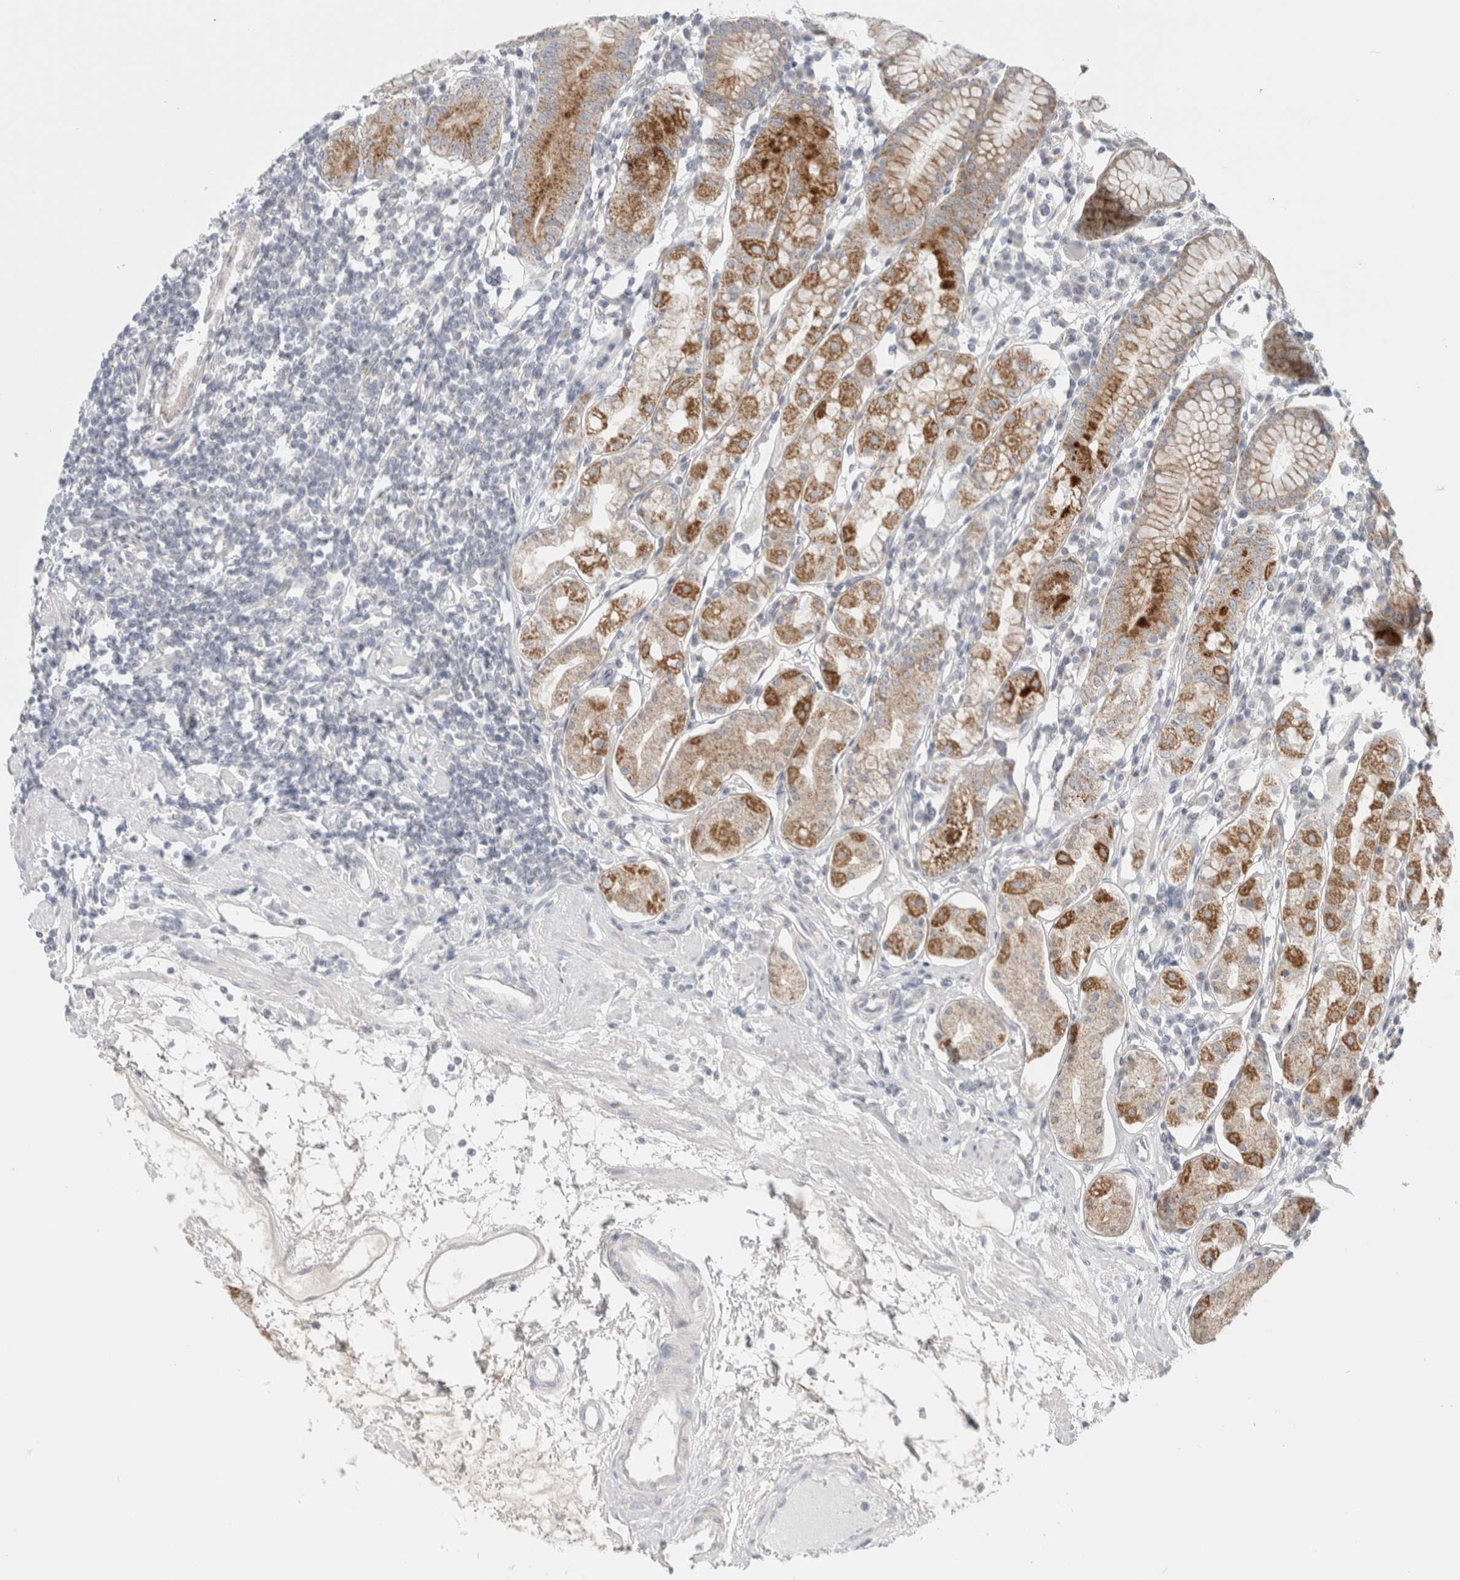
{"staining": {"intensity": "moderate", "quantity": "25%-75%", "location": "cytoplasmic/membranous"}, "tissue": "stomach", "cell_type": "Glandular cells", "image_type": "normal", "snomed": [{"axis": "morphology", "description": "Normal tissue, NOS"}, {"axis": "topography", "description": "Stomach"}, {"axis": "topography", "description": "Stomach, lower"}], "caption": "Stomach stained with immunohistochemistry (IHC) demonstrates moderate cytoplasmic/membranous staining in approximately 25%-75% of glandular cells. (DAB (3,3'-diaminobenzidine) IHC, brown staining for protein, blue staining for nuclei).", "gene": "FAHD1", "patient": {"sex": "female", "age": 56}}